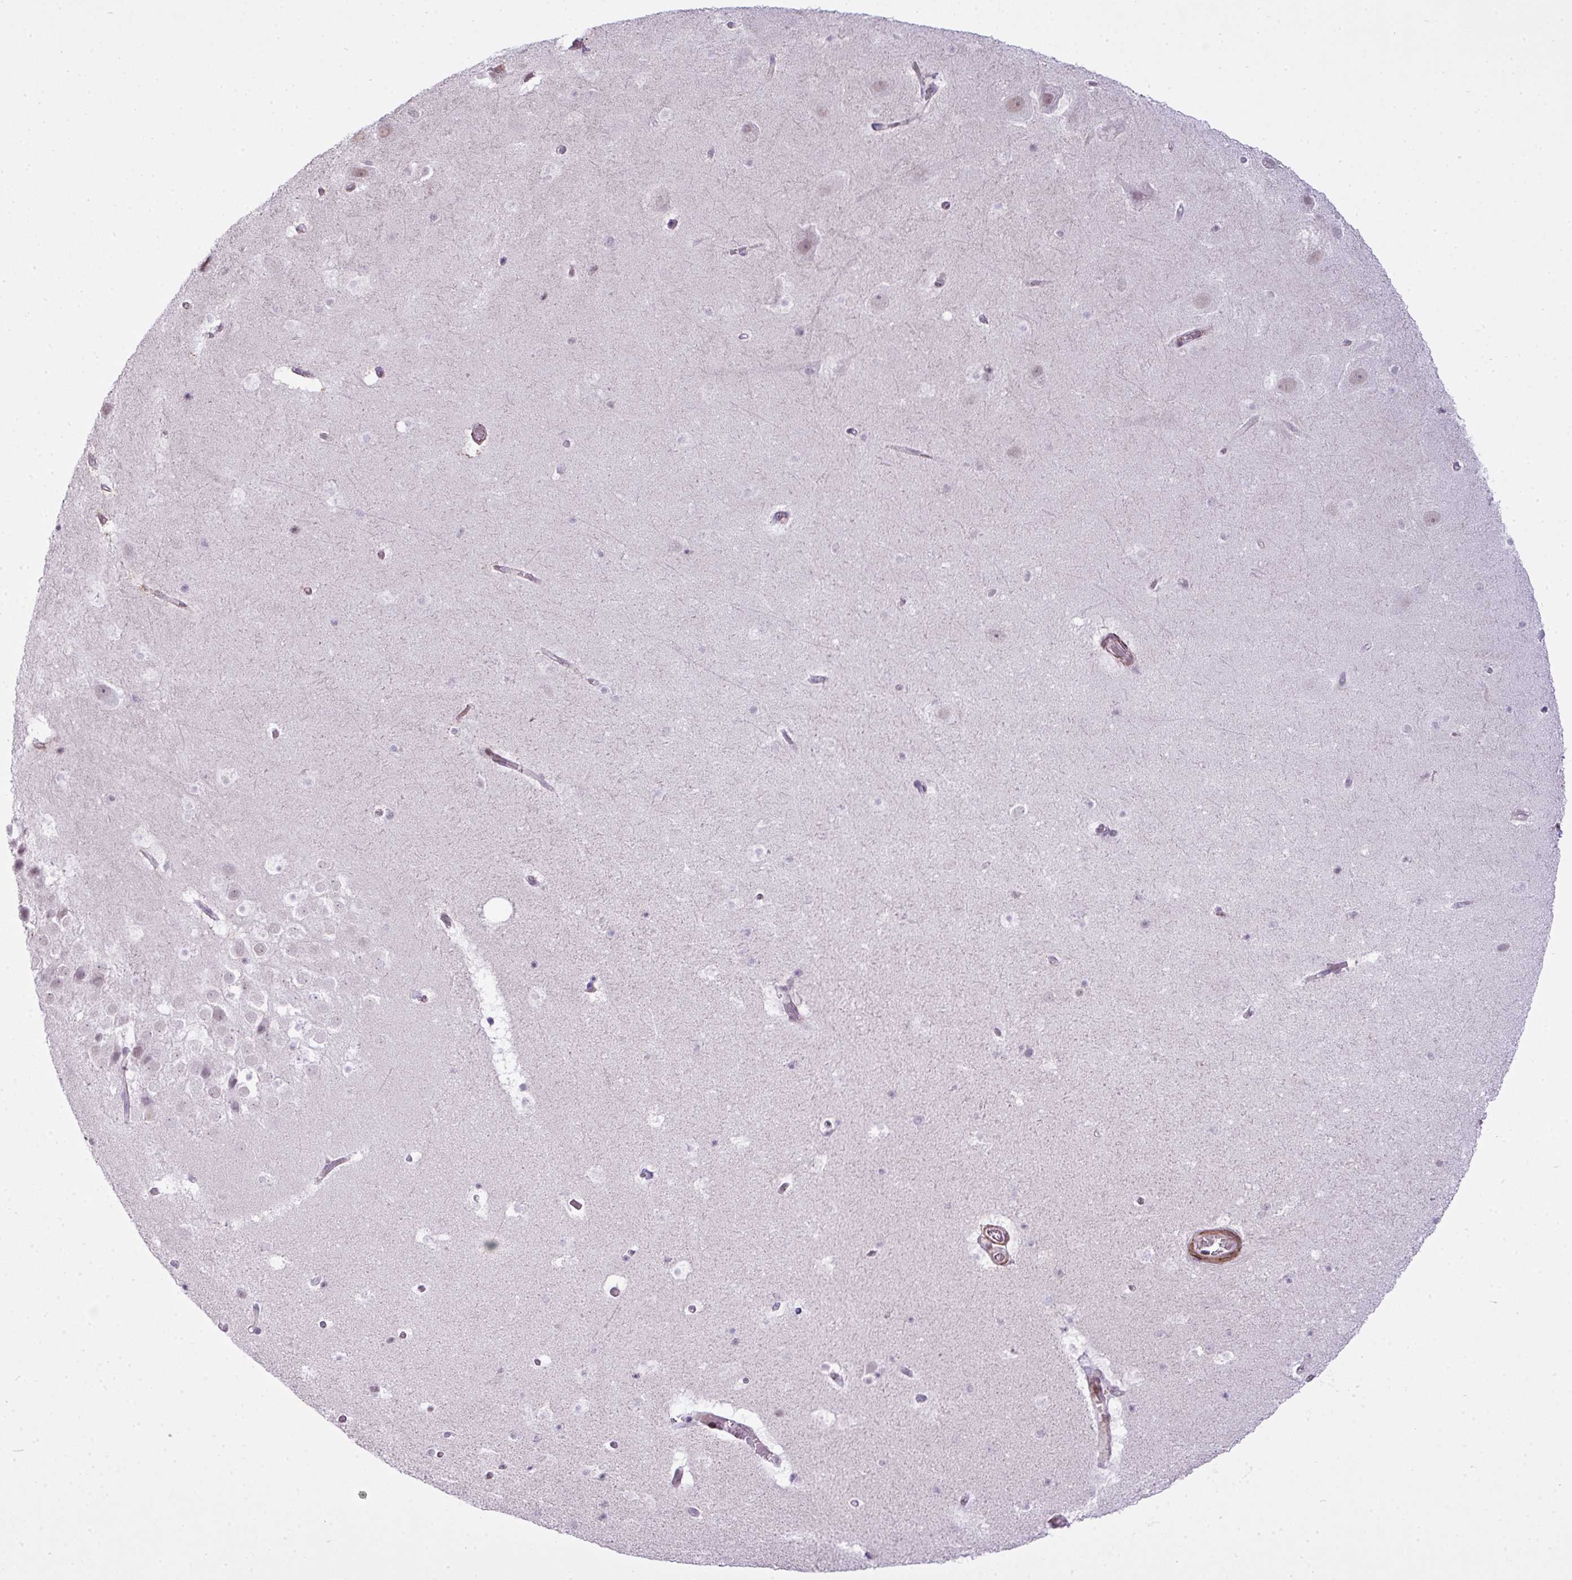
{"staining": {"intensity": "negative", "quantity": "none", "location": "none"}, "tissue": "hippocampus", "cell_type": "Glial cells", "image_type": "normal", "snomed": [{"axis": "morphology", "description": "Normal tissue, NOS"}, {"axis": "topography", "description": "Hippocampus"}], "caption": "The photomicrograph exhibits no staining of glial cells in unremarkable hippocampus. (DAB immunohistochemistry visualized using brightfield microscopy, high magnification).", "gene": "ZNF688", "patient": {"sex": "male", "age": 37}}